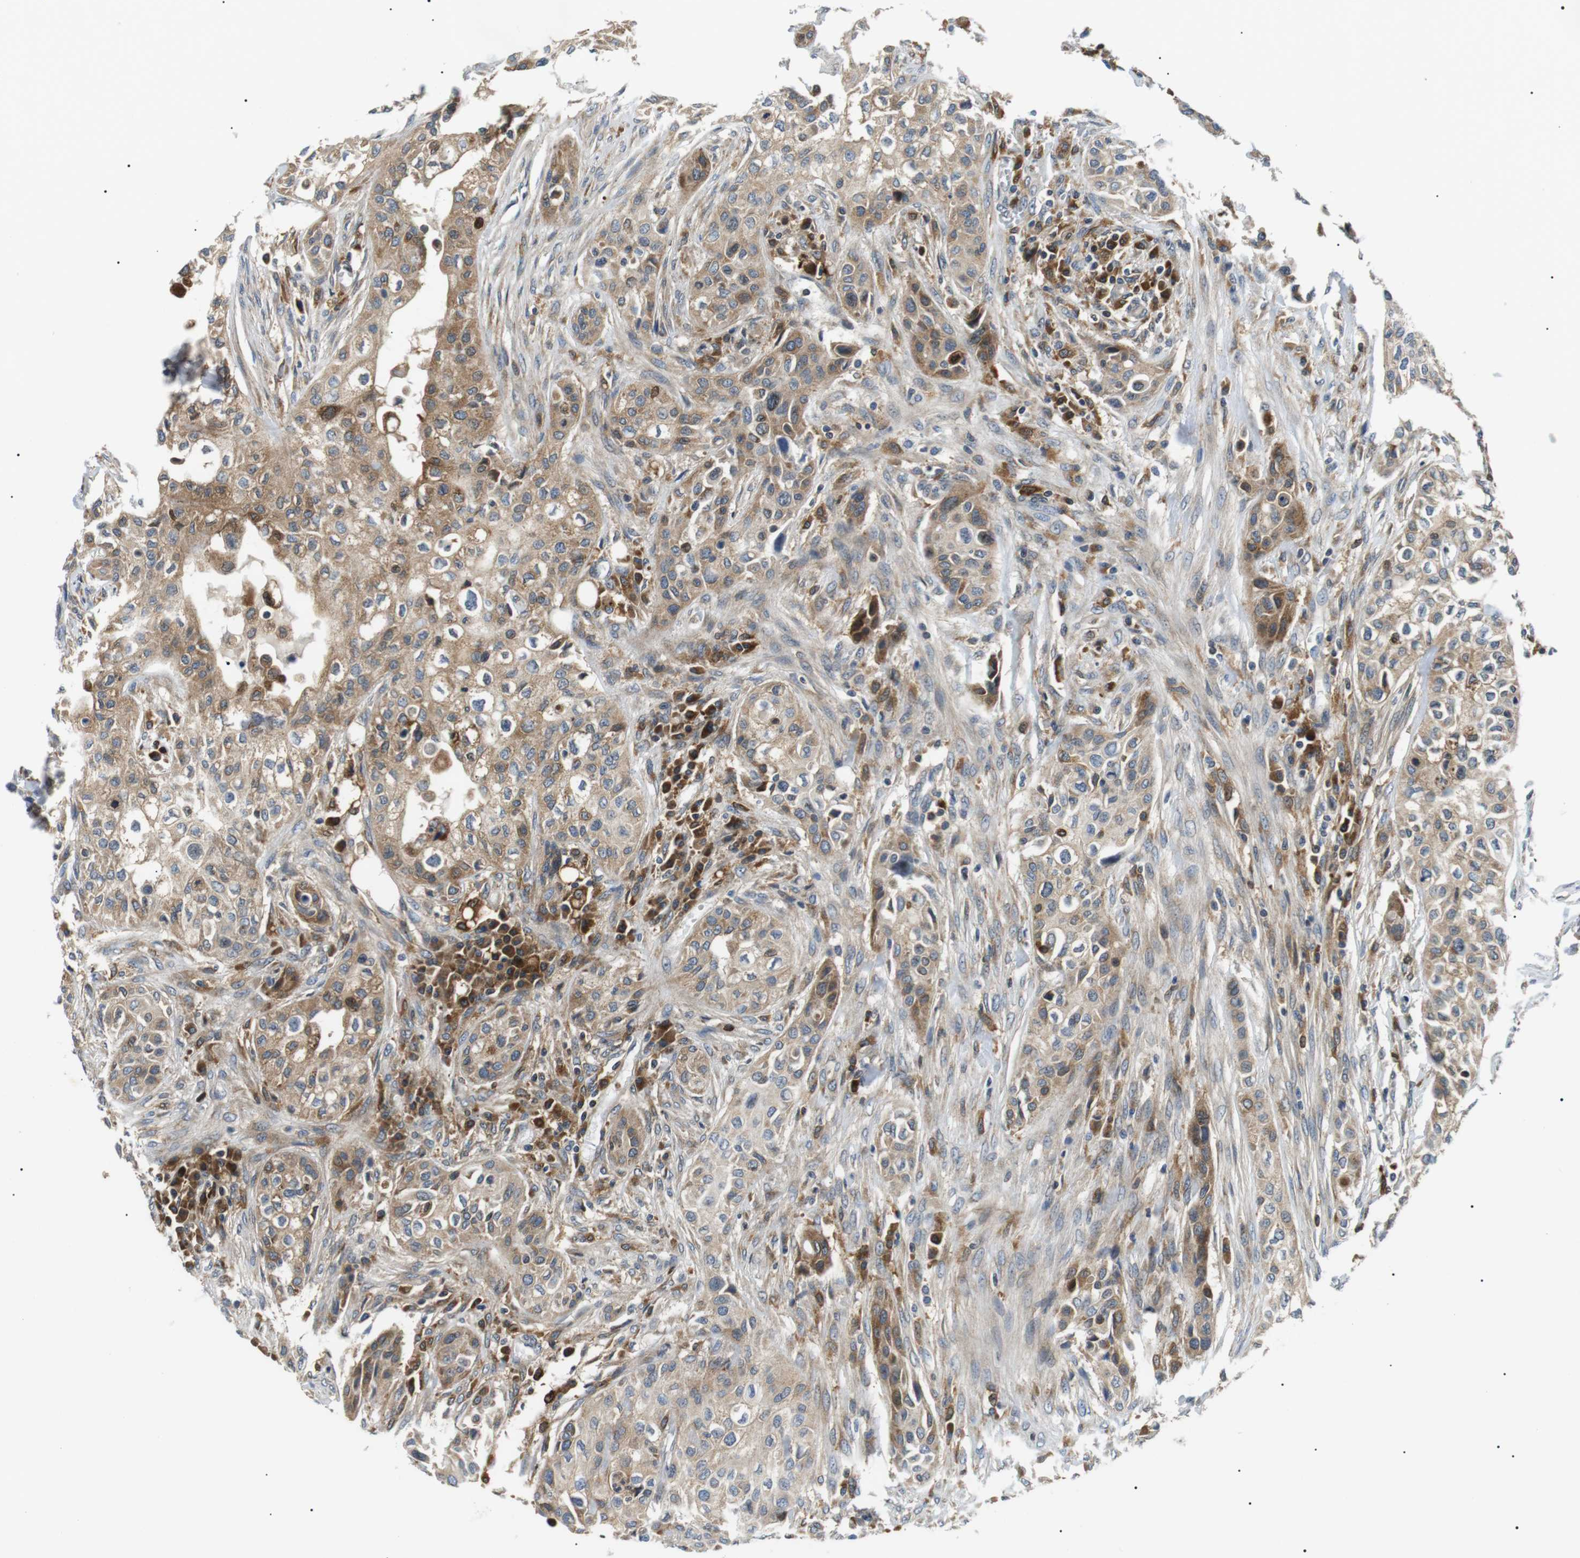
{"staining": {"intensity": "moderate", "quantity": "25%-75%", "location": "cytoplasmic/membranous"}, "tissue": "urothelial cancer", "cell_type": "Tumor cells", "image_type": "cancer", "snomed": [{"axis": "morphology", "description": "Urothelial carcinoma, High grade"}, {"axis": "topography", "description": "Urinary bladder"}], "caption": "IHC micrograph of high-grade urothelial carcinoma stained for a protein (brown), which displays medium levels of moderate cytoplasmic/membranous positivity in approximately 25%-75% of tumor cells.", "gene": "RAB9A", "patient": {"sex": "male", "age": 74}}